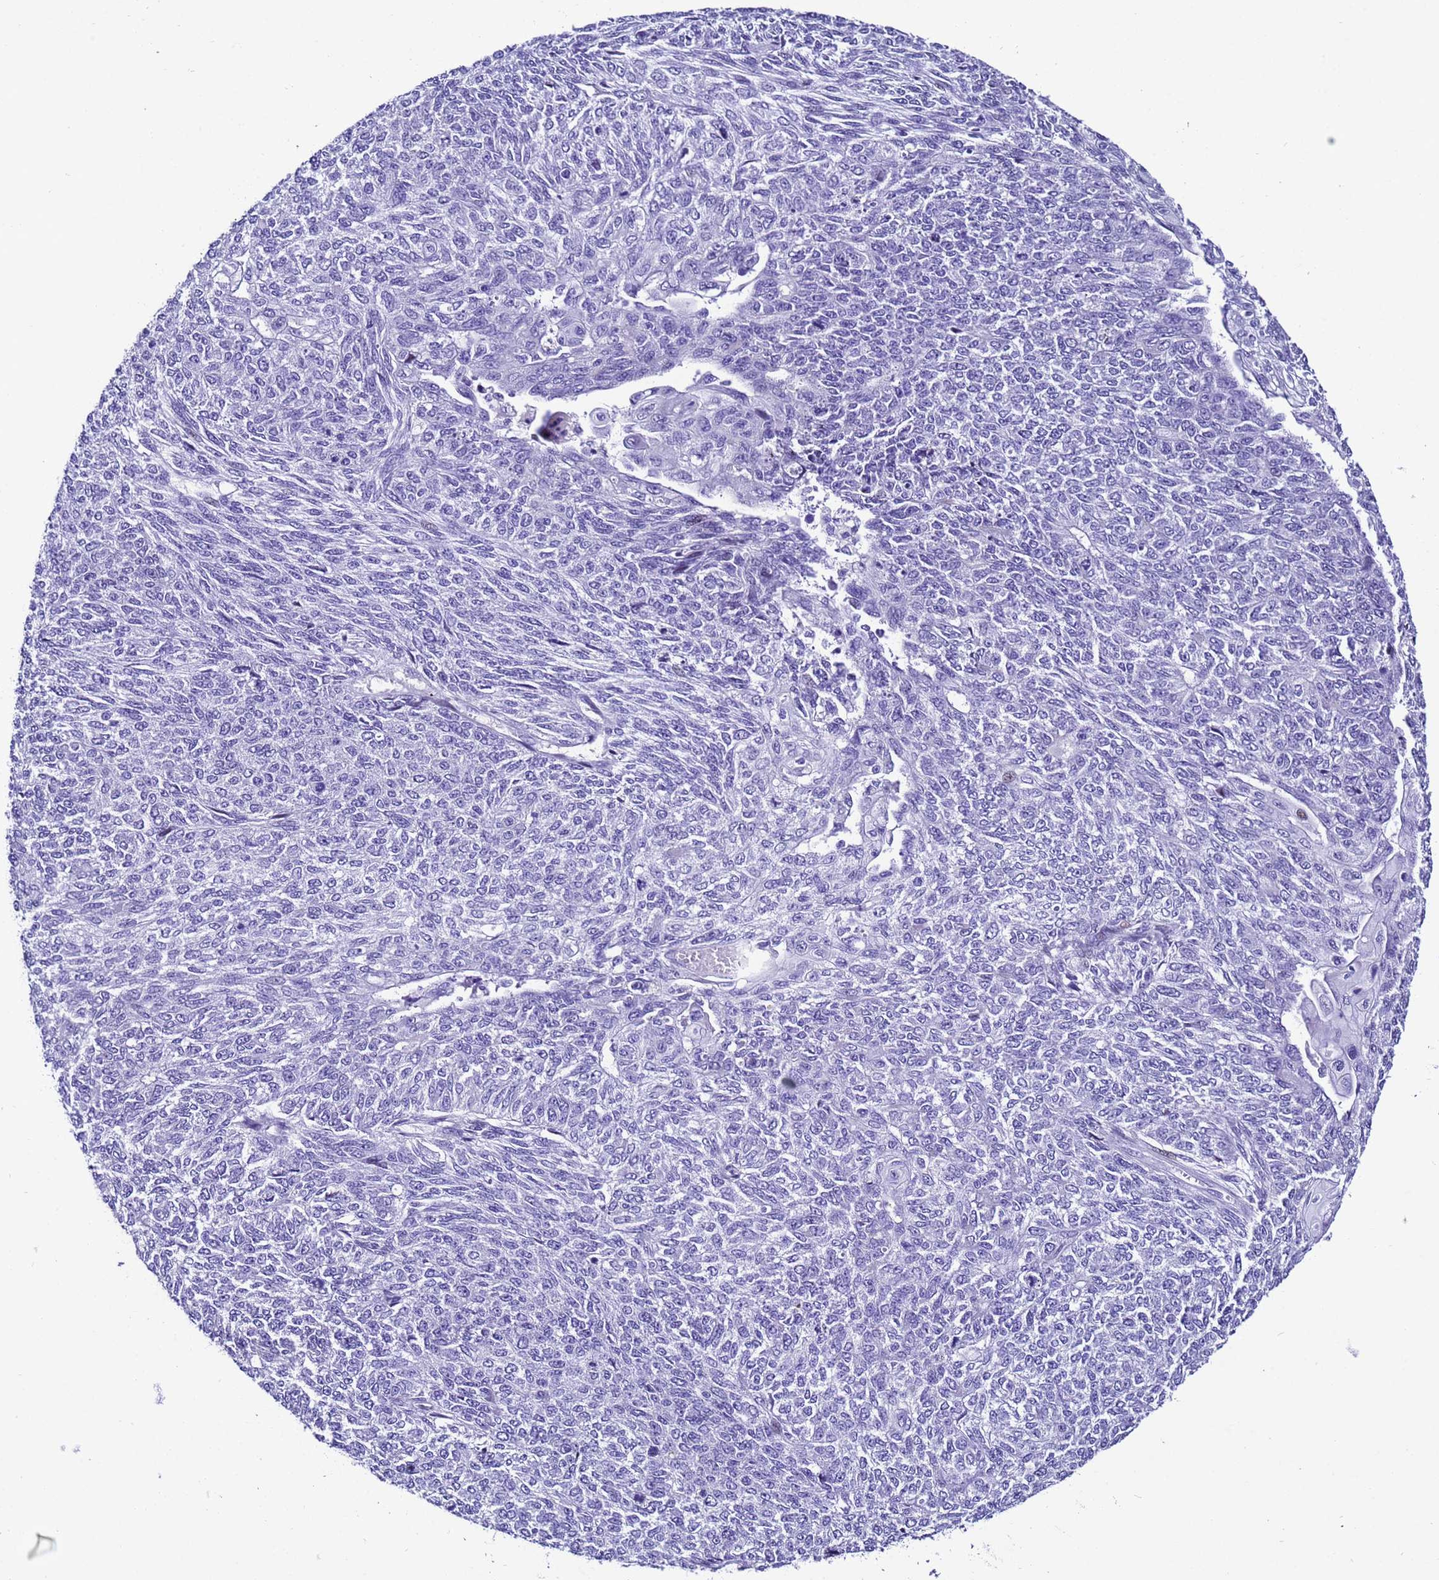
{"staining": {"intensity": "negative", "quantity": "none", "location": "none"}, "tissue": "endometrial cancer", "cell_type": "Tumor cells", "image_type": "cancer", "snomed": [{"axis": "morphology", "description": "Adenocarcinoma, NOS"}, {"axis": "topography", "description": "Endometrium"}], "caption": "Immunohistochemistry (IHC) histopathology image of neoplastic tissue: endometrial adenocarcinoma stained with DAB (3,3'-diaminobenzidine) demonstrates no significant protein expression in tumor cells.", "gene": "ZNF417", "patient": {"sex": "female", "age": 32}}